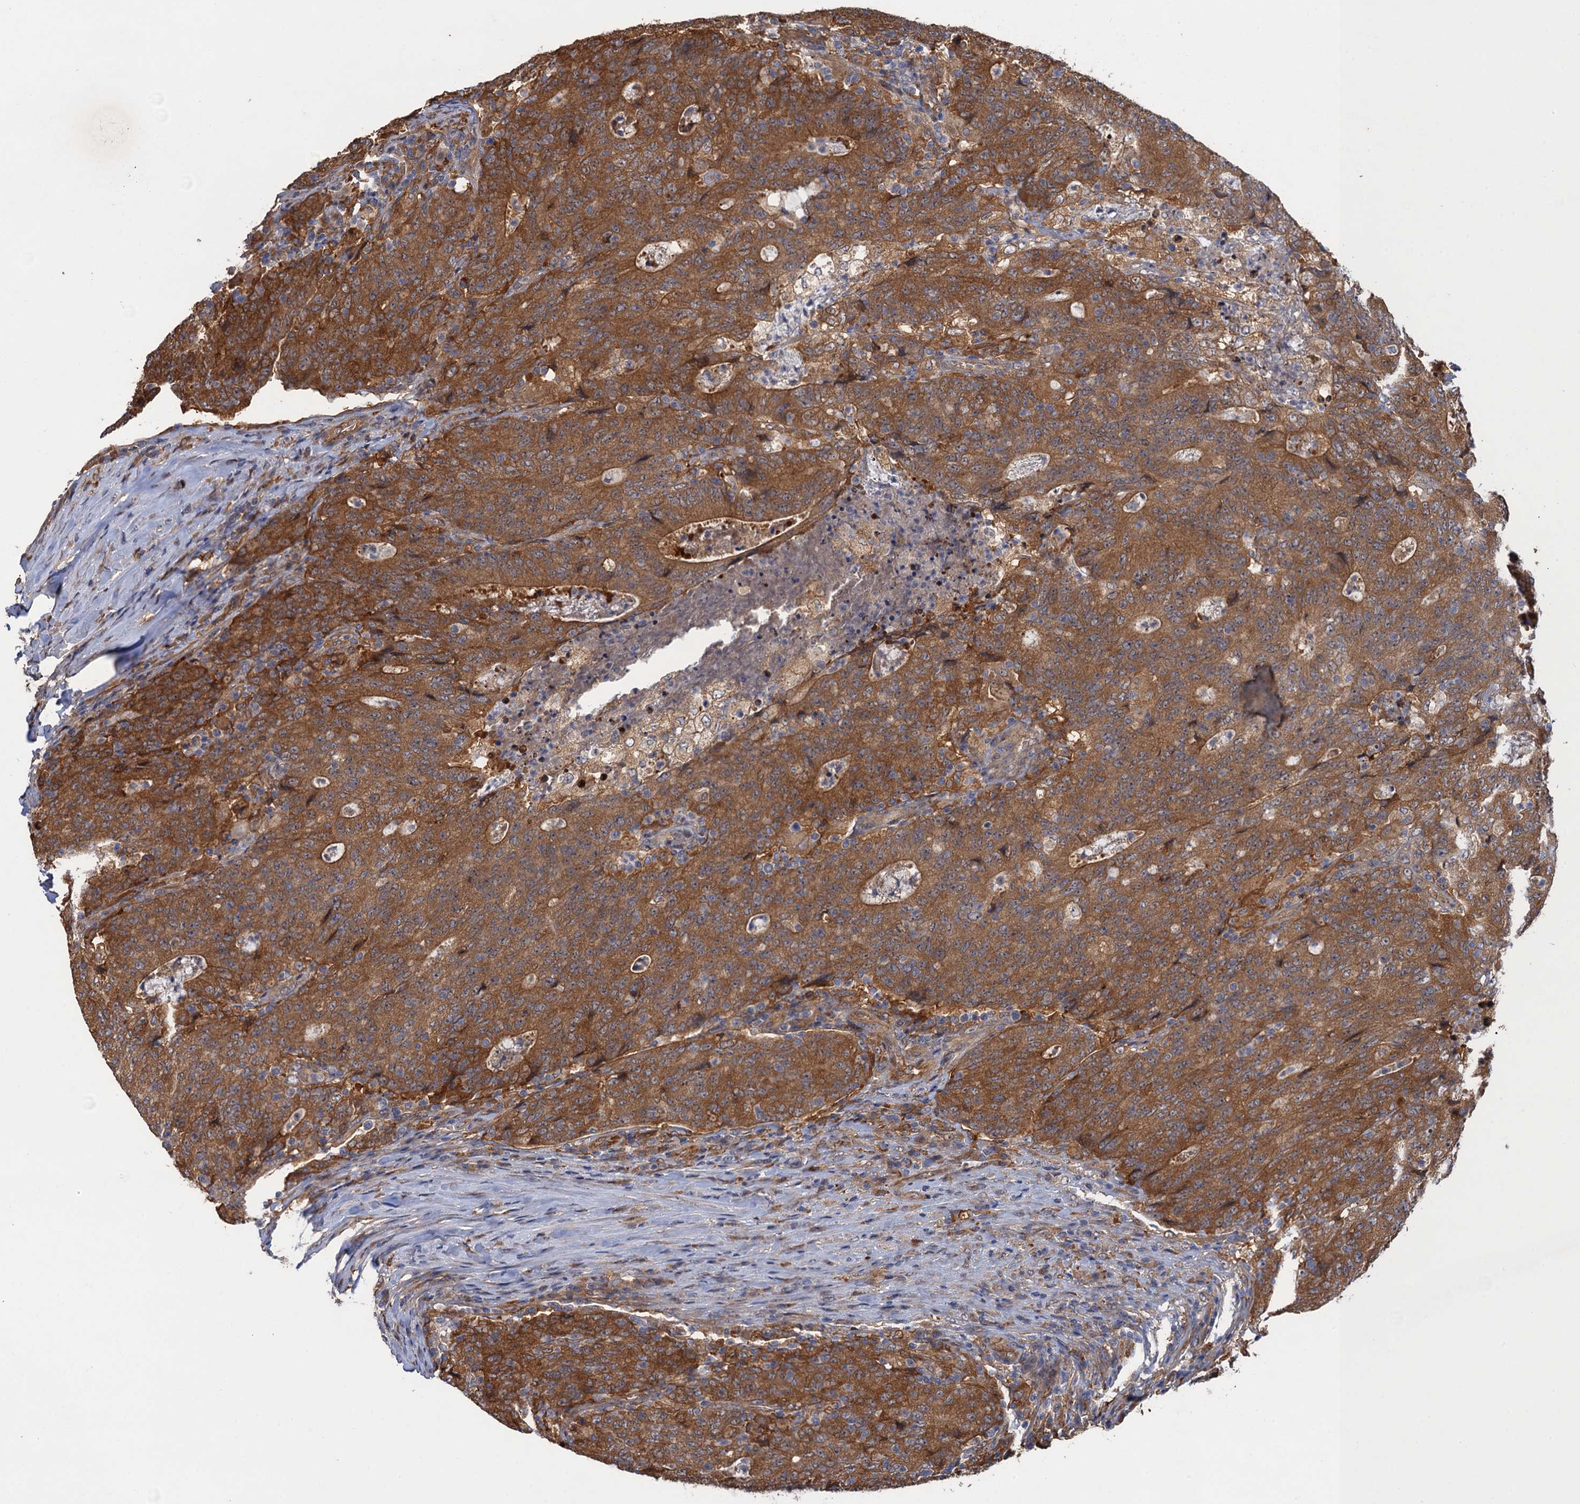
{"staining": {"intensity": "moderate", "quantity": ">75%", "location": "cytoplasmic/membranous"}, "tissue": "colorectal cancer", "cell_type": "Tumor cells", "image_type": "cancer", "snomed": [{"axis": "morphology", "description": "Adenocarcinoma, NOS"}, {"axis": "topography", "description": "Colon"}], "caption": "Human adenocarcinoma (colorectal) stained for a protein (brown) reveals moderate cytoplasmic/membranous positive staining in about >75% of tumor cells.", "gene": "NEK8", "patient": {"sex": "female", "age": 75}}